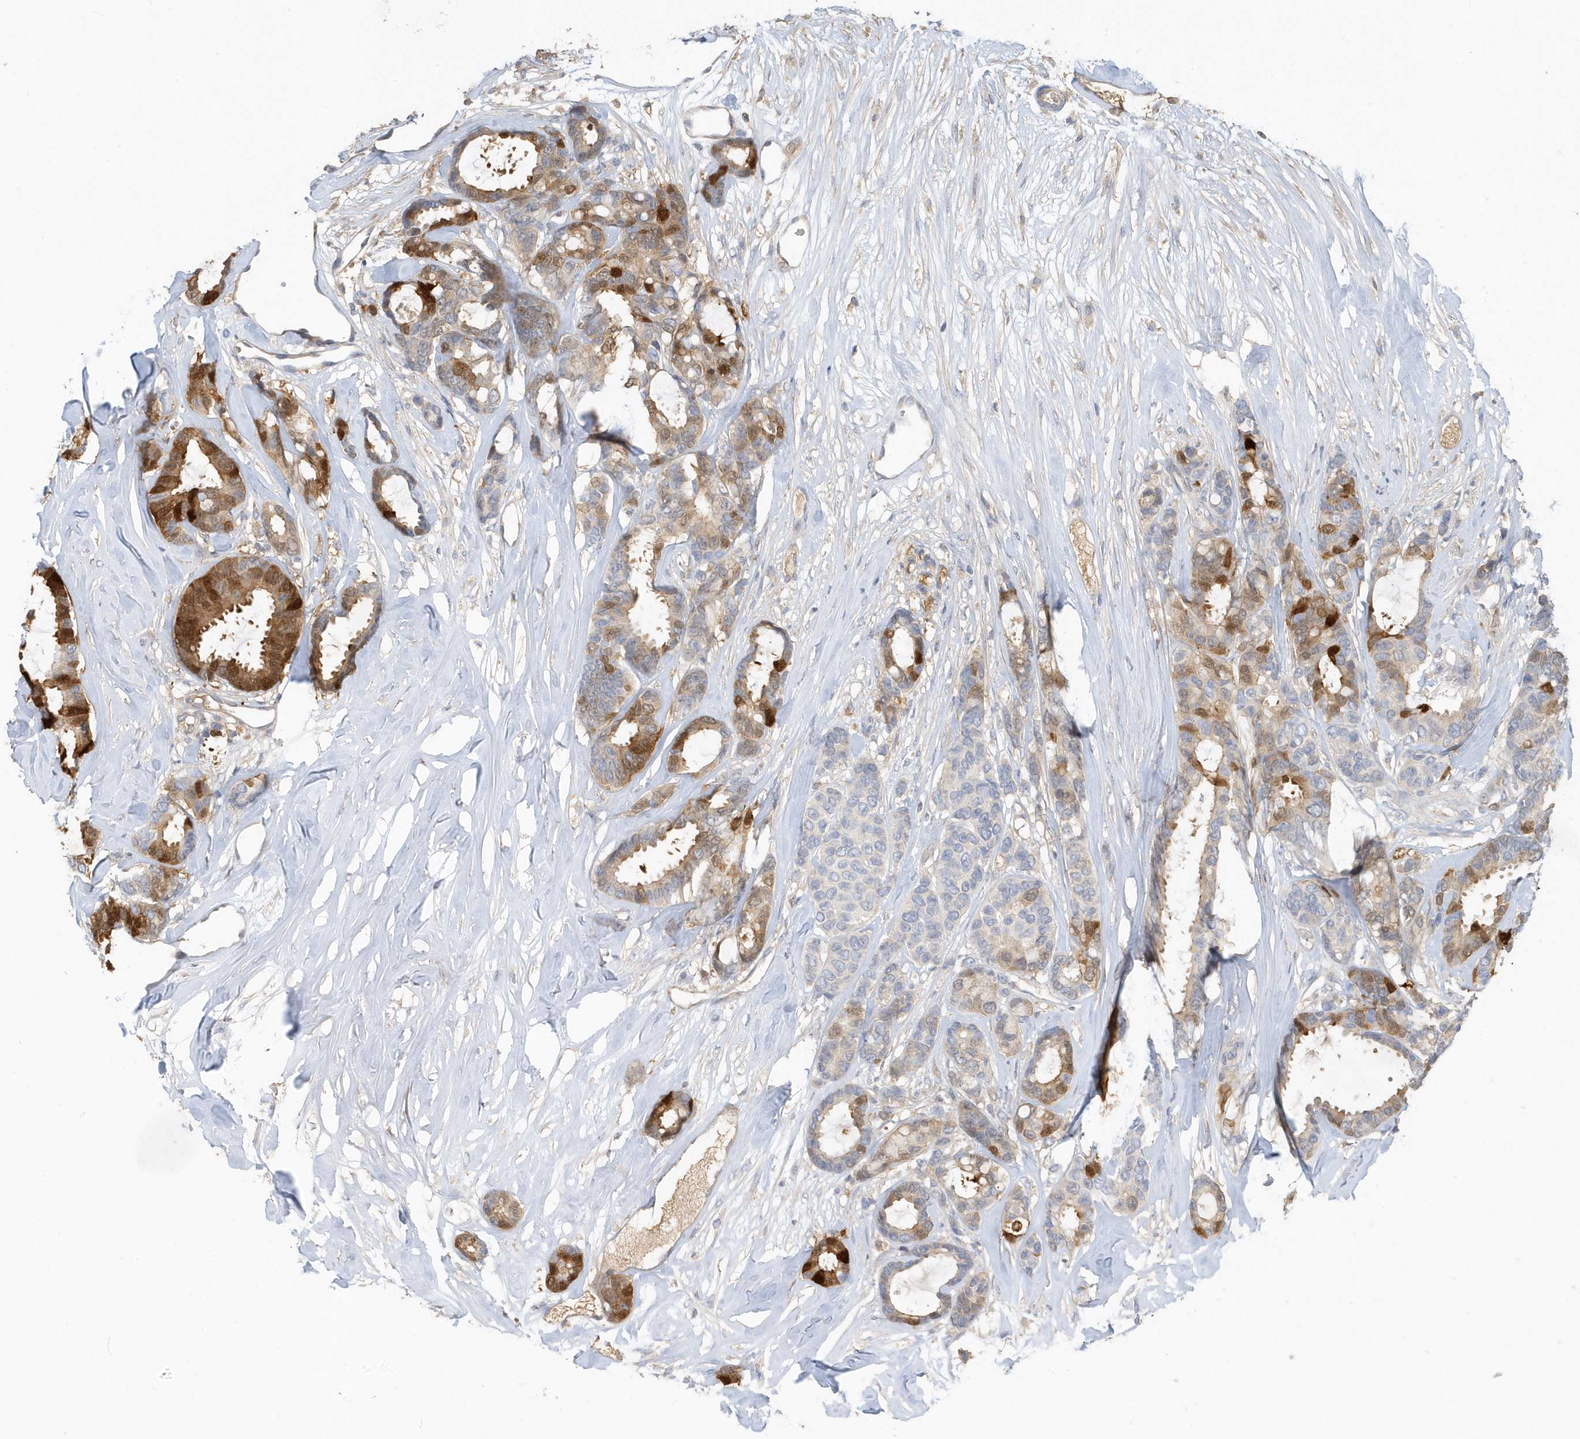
{"staining": {"intensity": "strong", "quantity": "25%-75%", "location": "cytoplasmic/membranous,nuclear"}, "tissue": "breast cancer", "cell_type": "Tumor cells", "image_type": "cancer", "snomed": [{"axis": "morphology", "description": "Duct carcinoma"}, {"axis": "topography", "description": "Breast"}], "caption": "The micrograph demonstrates staining of breast cancer, revealing strong cytoplasmic/membranous and nuclear protein staining (brown color) within tumor cells.", "gene": "USP53", "patient": {"sex": "female", "age": 87}}